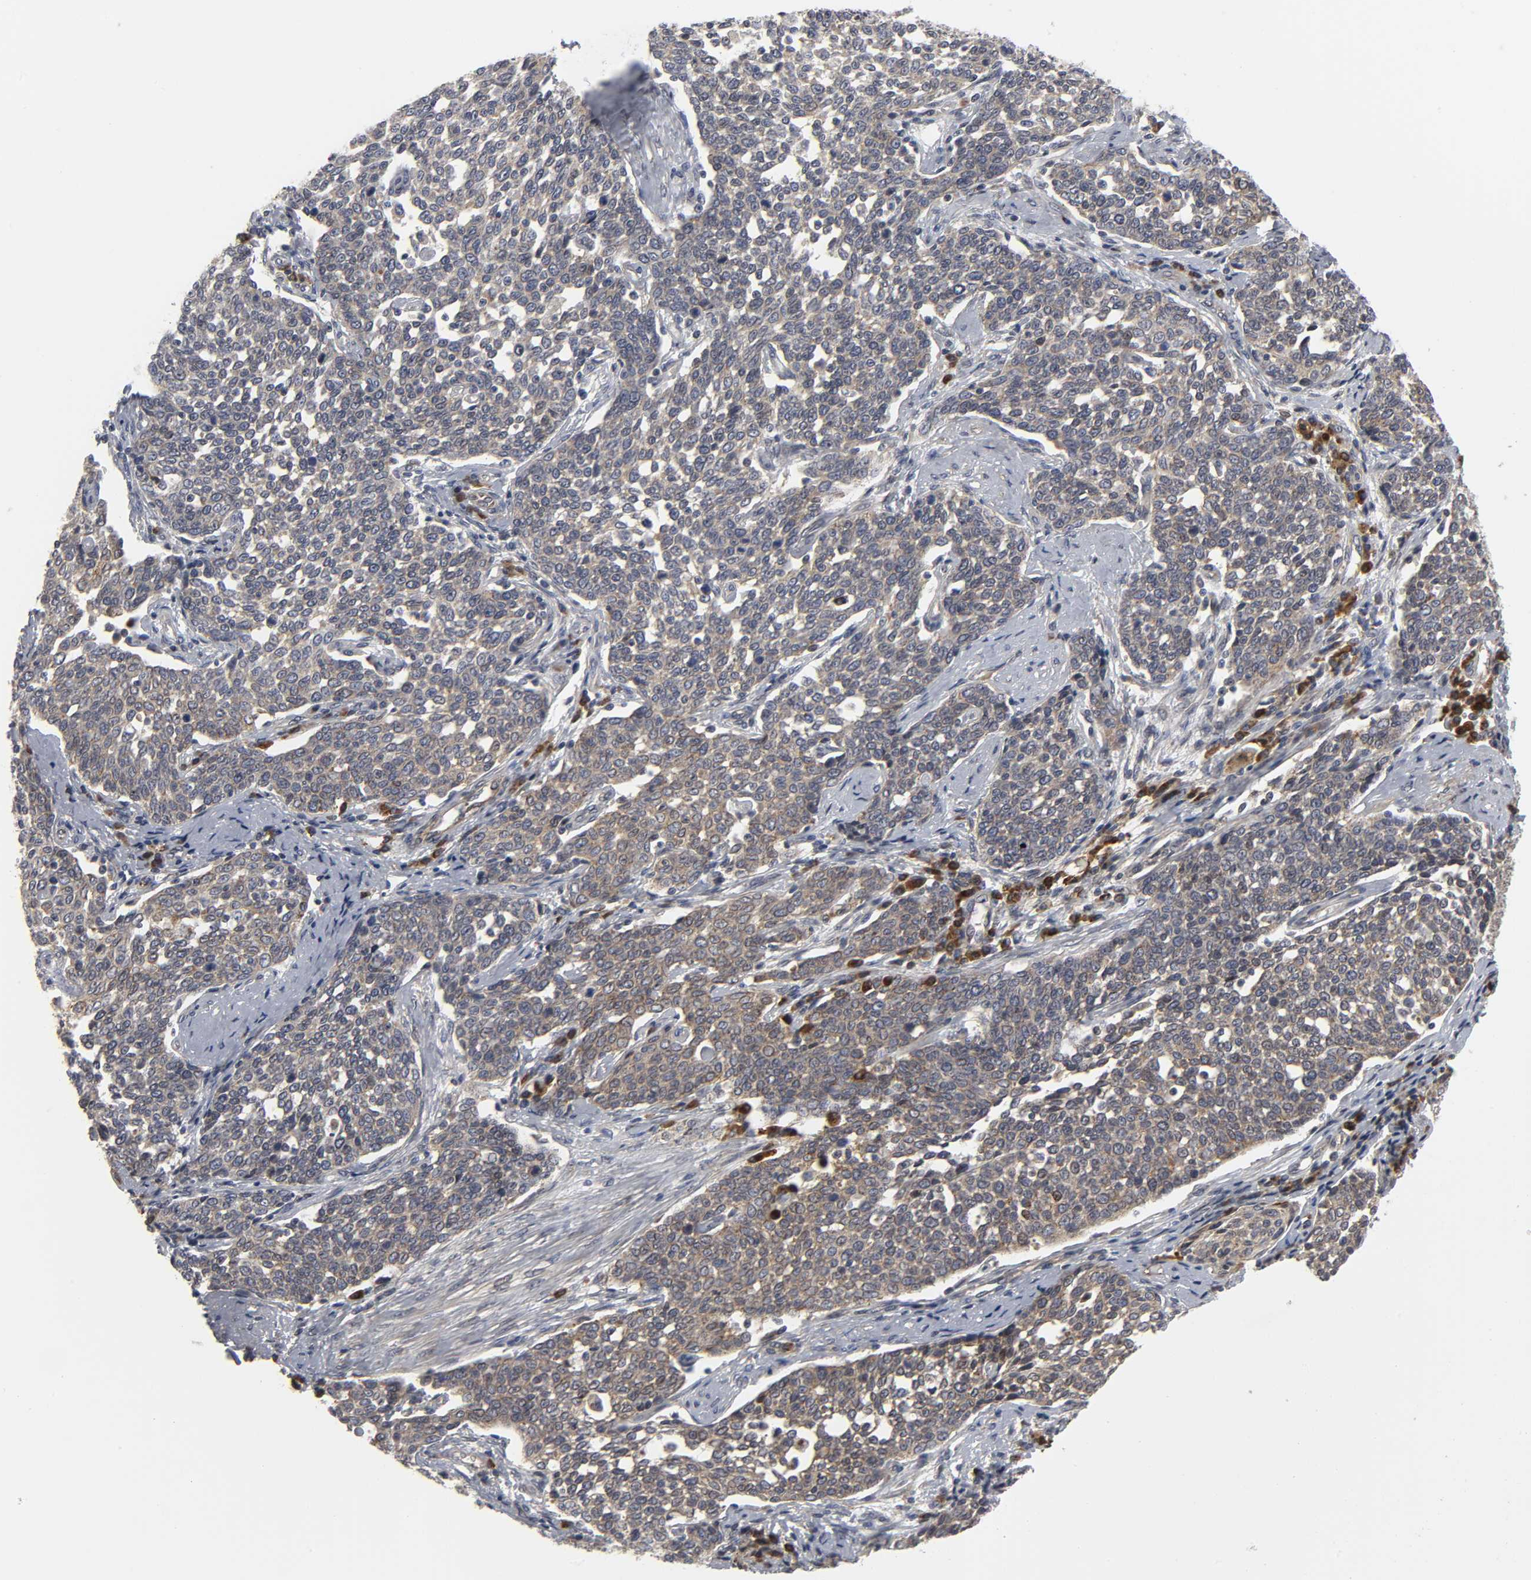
{"staining": {"intensity": "weak", "quantity": "25%-75%", "location": "cytoplasmic/membranous"}, "tissue": "cervical cancer", "cell_type": "Tumor cells", "image_type": "cancer", "snomed": [{"axis": "morphology", "description": "Squamous cell carcinoma, NOS"}, {"axis": "topography", "description": "Cervix"}], "caption": "A brown stain shows weak cytoplasmic/membranous expression of a protein in human cervical squamous cell carcinoma tumor cells. The staining was performed using DAB (3,3'-diaminobenzidine), with brown indicating positive protein expression. Nuclei are stained blue with hematoxylin.", "gene": "ASB6", "patient": {"sex": "female", "age": 34}}